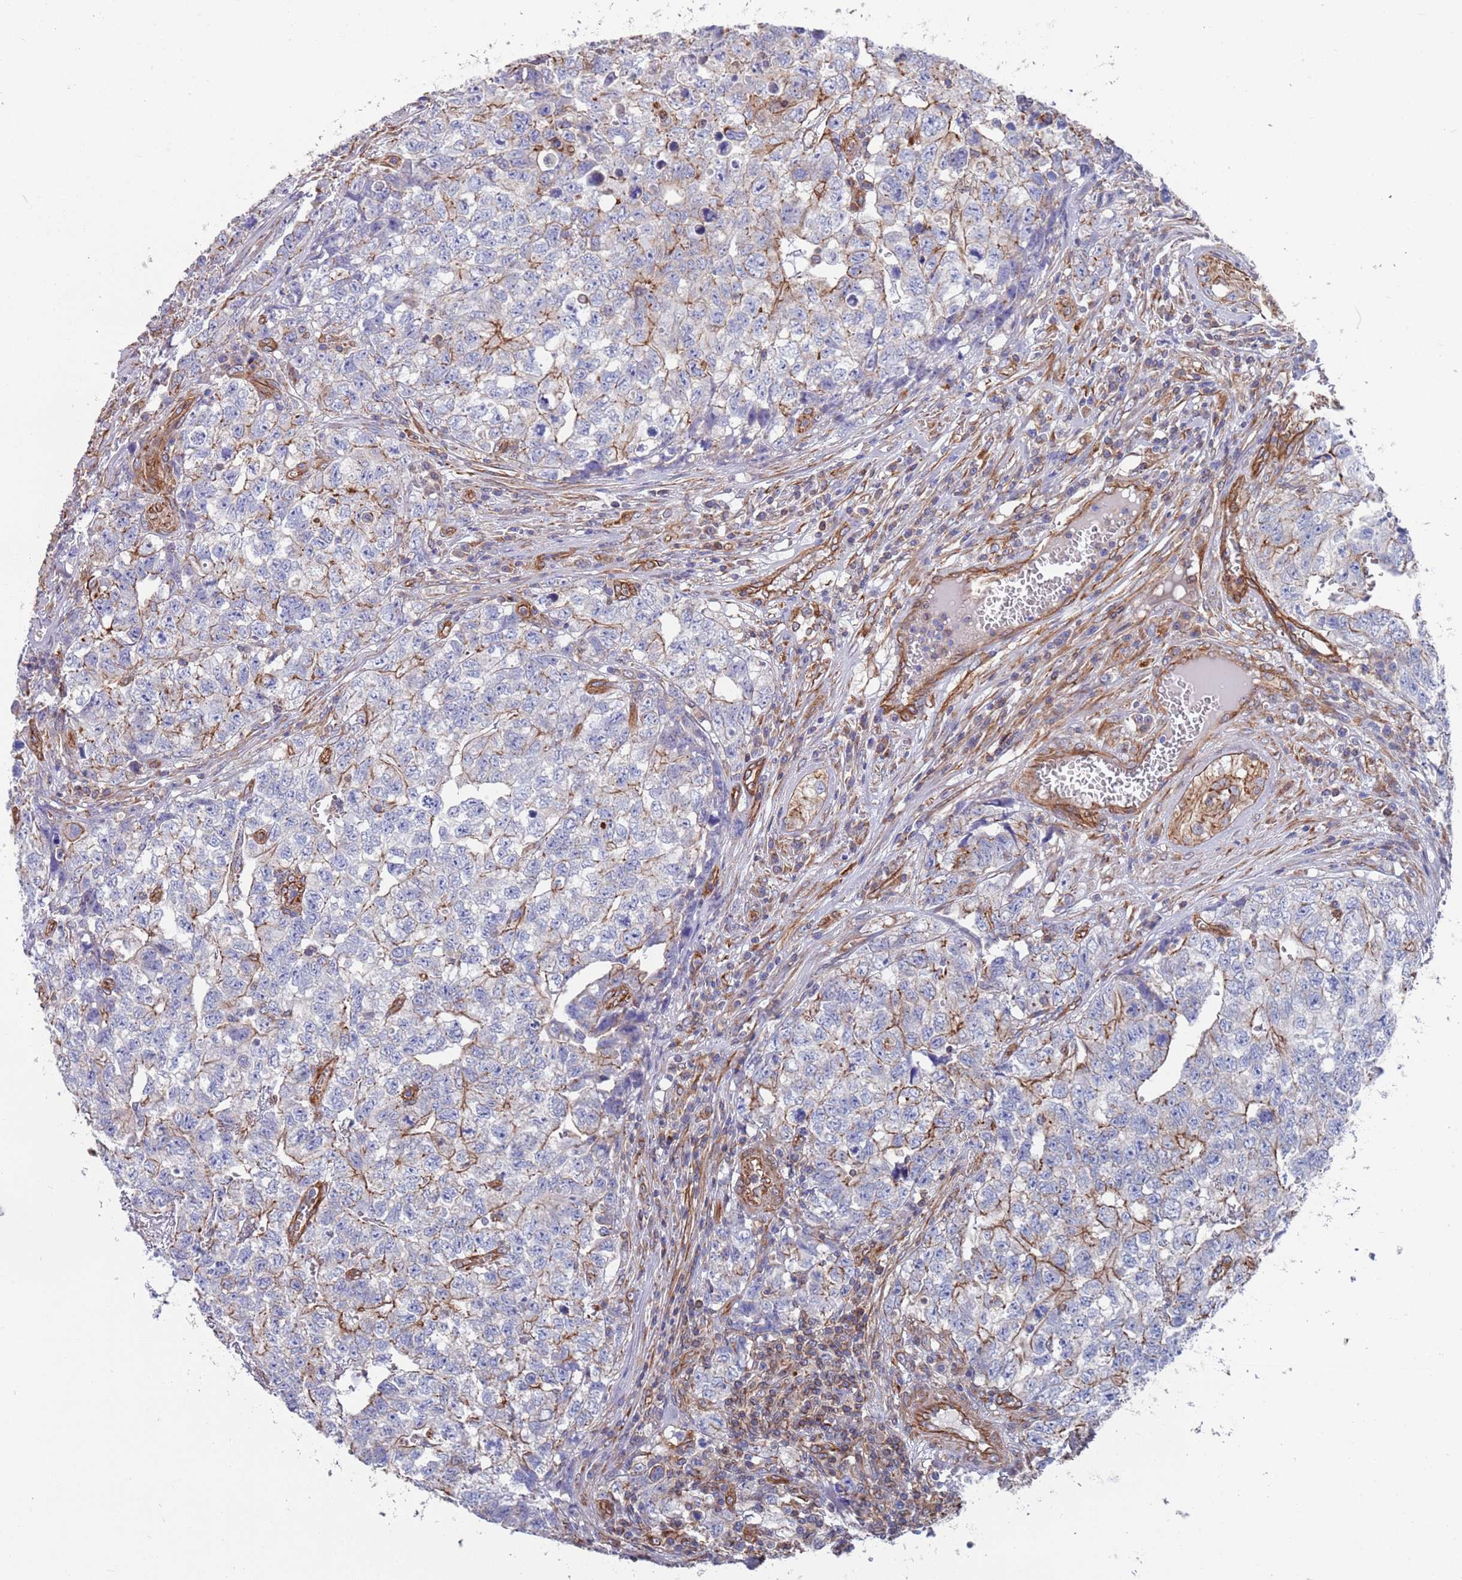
{"staining": {"intensity": "weak", "quantity": "25%-75%", "location": "cytoplasmic/membranous"}, "tissue": "testis cancer", "cell_type": "Tumor cells", "image_type": "cancer", "snomed": [{"axis": "morphology", "description": "Carcinoma, Embryonal, NOS"}, {"axis": "topography", "description": "Testis"}], "caption": "Immunohistochemical staining of testis embryonal carcinoma shows low levels of weak cytoplasmic/membranous positivity in about 25%-75% of tumor cells.", "gene": "JAKMIP2", "patient": {"sex": "male", "age": 31}}